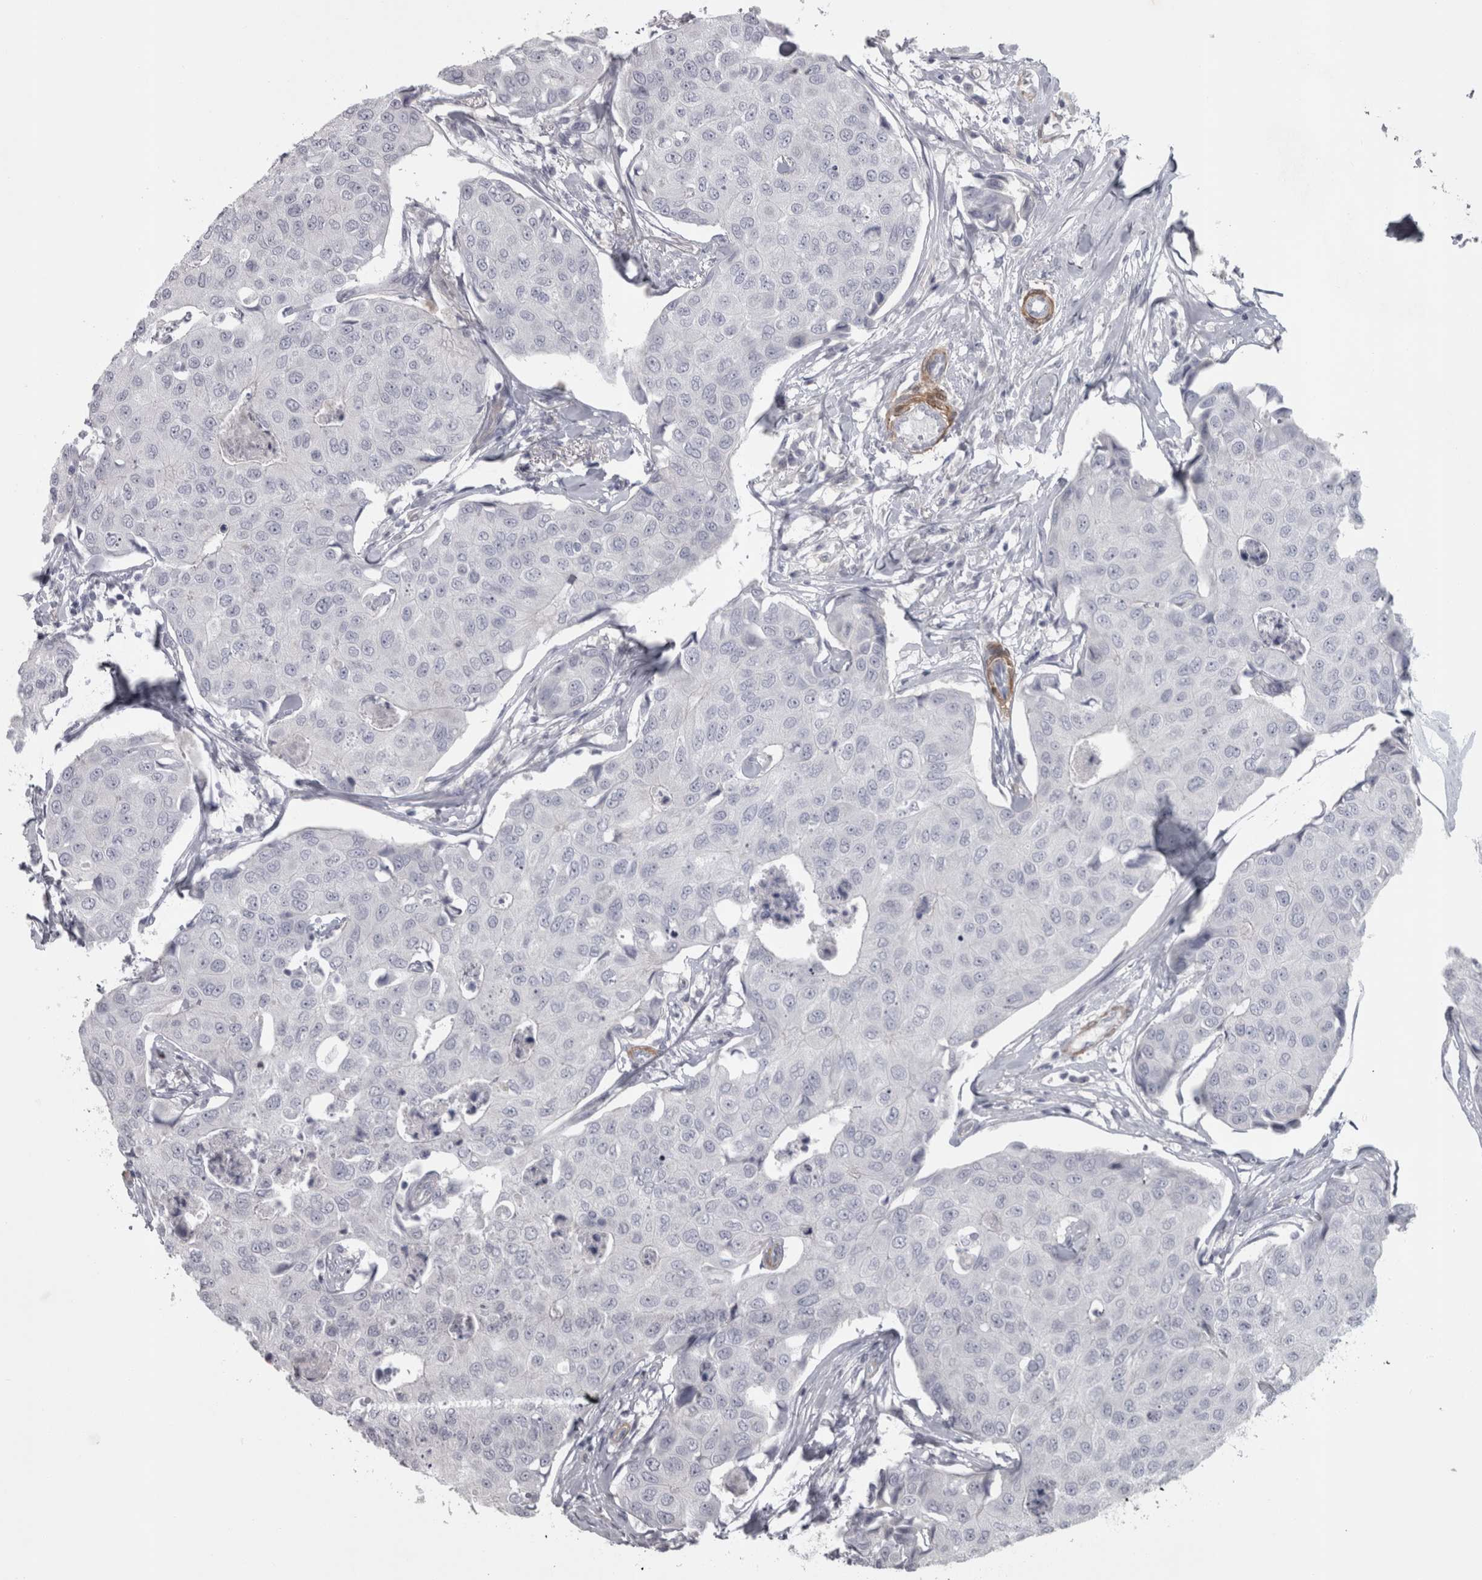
{"staining": {"intensity": "negative", "quantity": "none", "location": "none"}, "tissue": "breast cancer", "cell_type": "Tumor cells", "image_type": "cancer", "snomed": [{"axis": "morphology", "description": "Duct carcinoma"}, {"axis": "topography", "description": "Breast"}], "caption": "Tumor cells show no significant protein staining in breast cancer (intraductal carcinoma).", "gene": "PPP1R12B", "patient": {"sex": "female", "age": 80}}